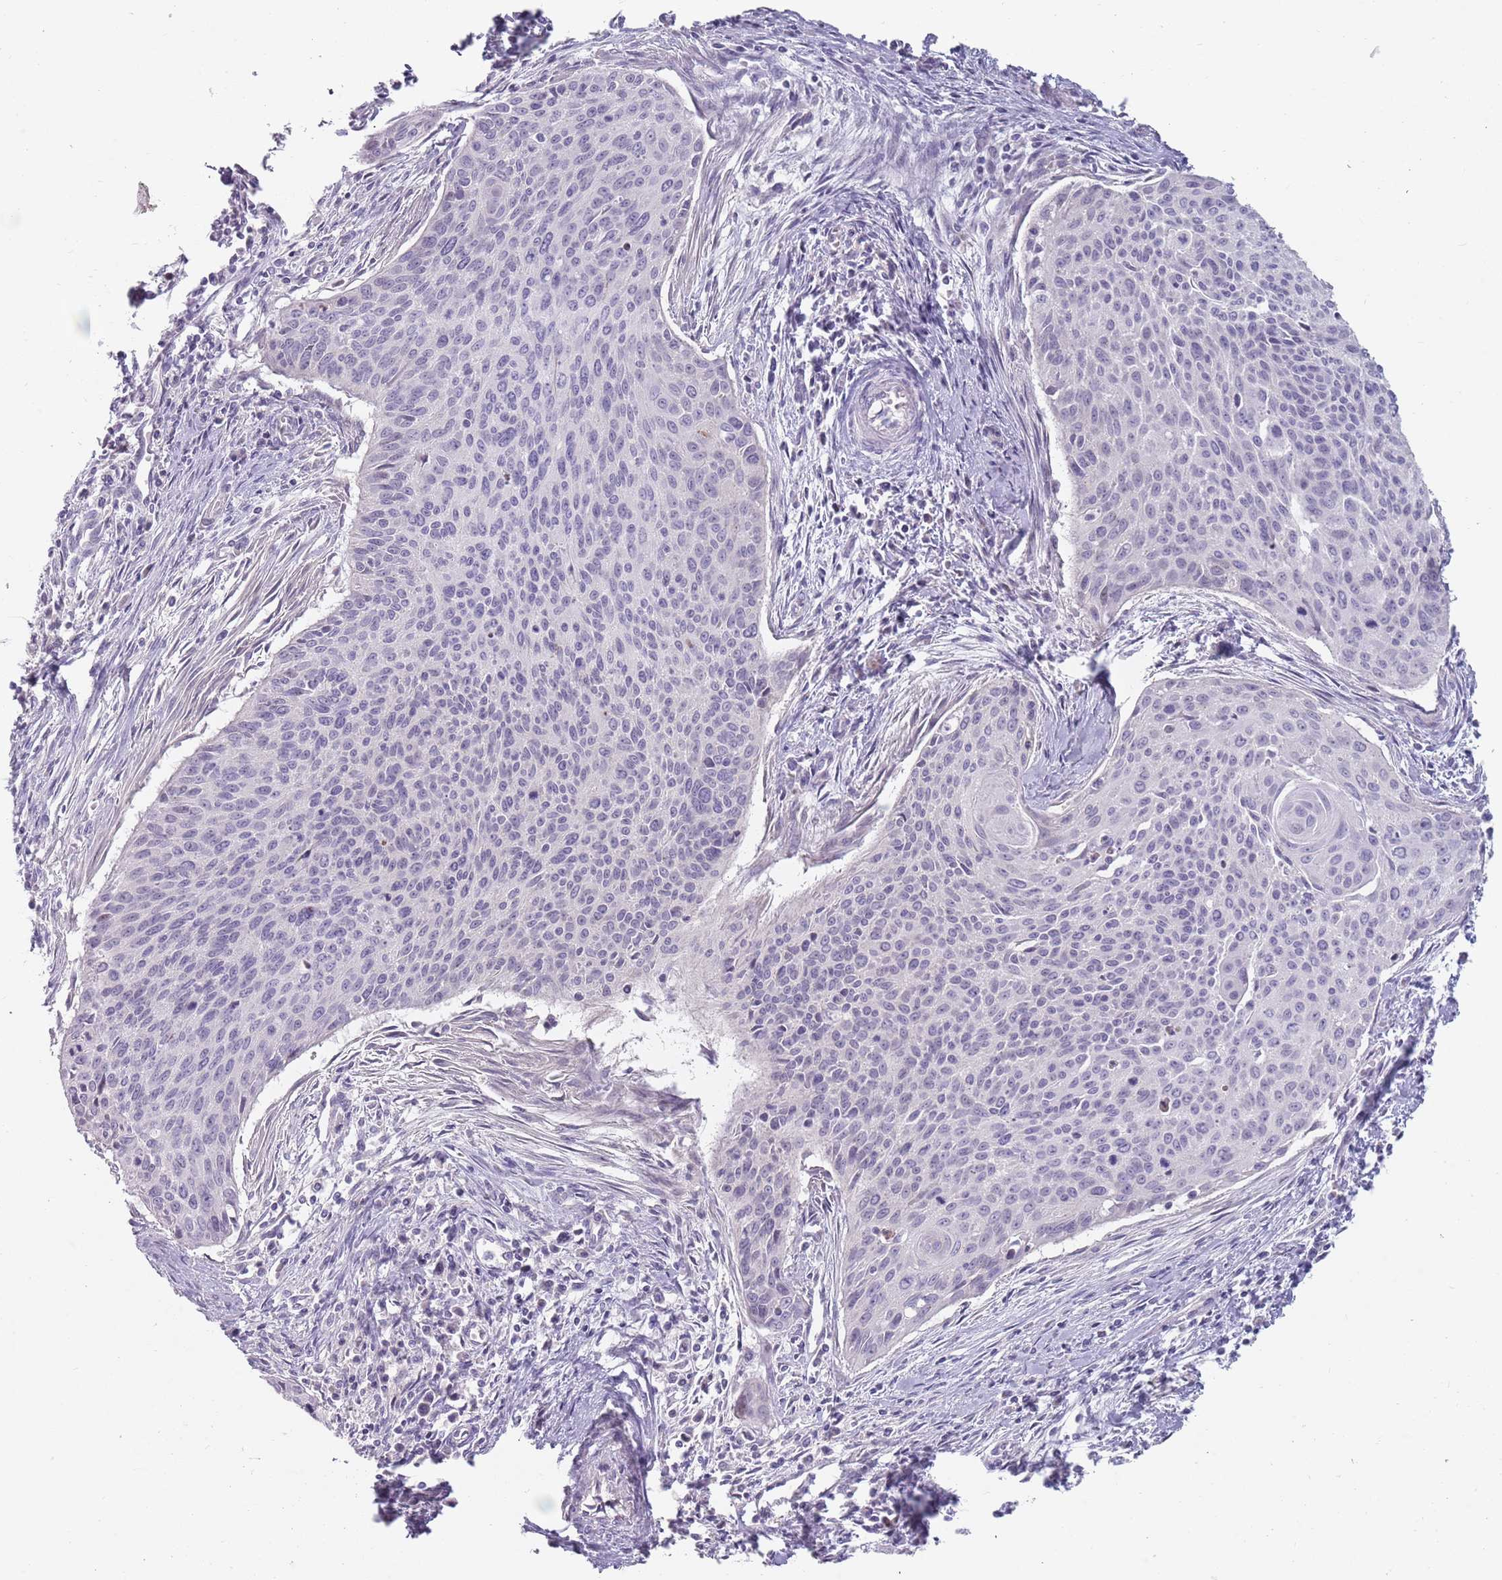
{"staining": {"intensity": "negative", "quantity": "none", "location": "none"}, "tissue": "cervical cancer", "cell_type": "Tumor cells", "image_type": "cancer", "snomed": [{"axis": "morphology", "description": "Squamous cell carcinoma, NOS"}, {"axis": "topography", "description": "Cervix"}], "caption": "IHC image of cervical squamous cell carcinoma stained for a protein (brown), which displays no staining in tumor cells.", "gene": "DDX4", "patient": {"sex": "female", "age": 55}}